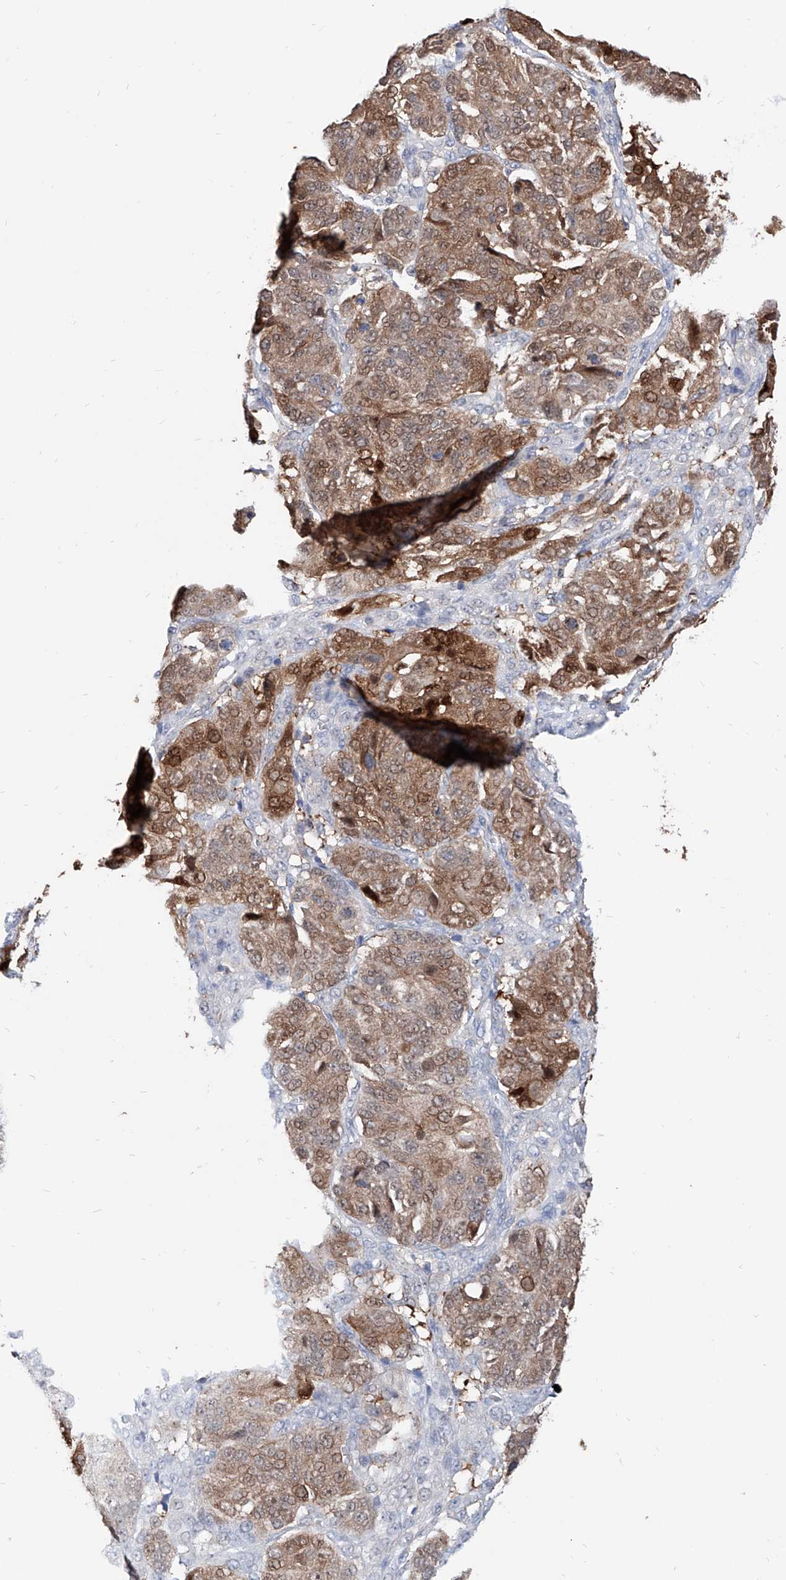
{"staining": {"intensity": "moderate", "quantity": ">75%", "location": "cytoplasmic/membranous,nuclear"}, "tissue": "ovarian cancer", "cell_type": "Tumor cells", "image_type": "cancer", "snomed": [{"axis": "morphology", "description": "Carcinoma, endometroid"}, {"axis": "topography", "description": "Ovary"}], "caption": "Ovarian cancer was stained to show a protein in brown. There is medium levels of moderate cytoplasmic/membranous and nuclear positivity in approximately >75% of tumor cells.", "gene": "PDXK", "patient": {"sex": "female", "age": 51}}